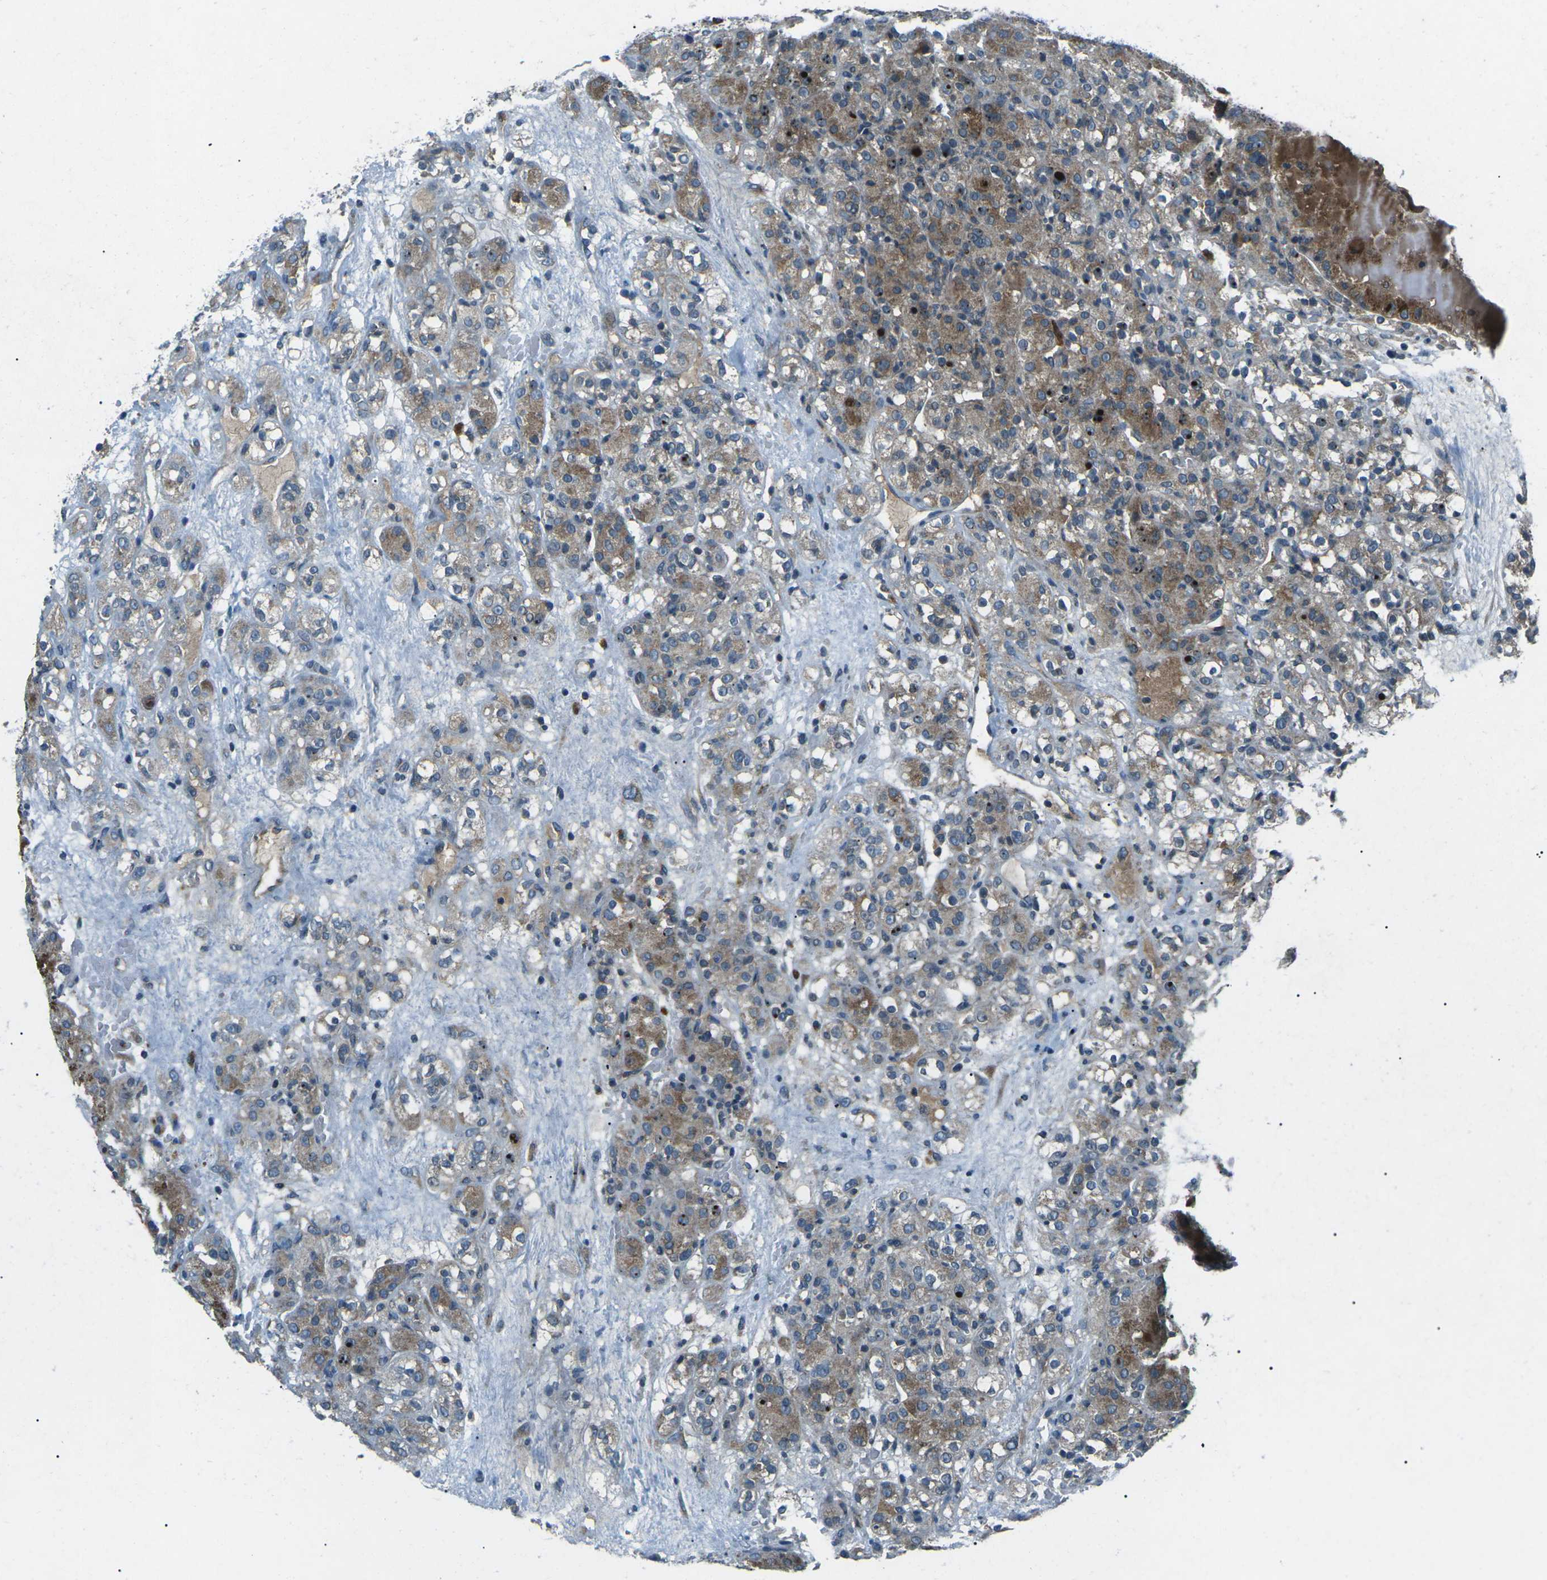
{"staining": {"intensity": "moderate", "quantity": ">75%", "location": "cytoplasmic/membranous"}, "tissue": "renal cancer", "cell_type": "Tumor cells", "image_type": "cancer", "snomed": [{"axis": "morphology", "description": "Normal tissue, NOS"}, {"axis": "morphology", "description": "Adenocarcinoma, NOS"}, {"axis": "topography", "description": "Kidney"}], "caption": "Moderate cytoplasmic/membranous positivity for a protein is identified in about >75% of tumor cells of adenocarcinoma (renal) using immunohistochemistry.", "gene": "CDK16", "patient": {"sex": "male", "age": 61}}